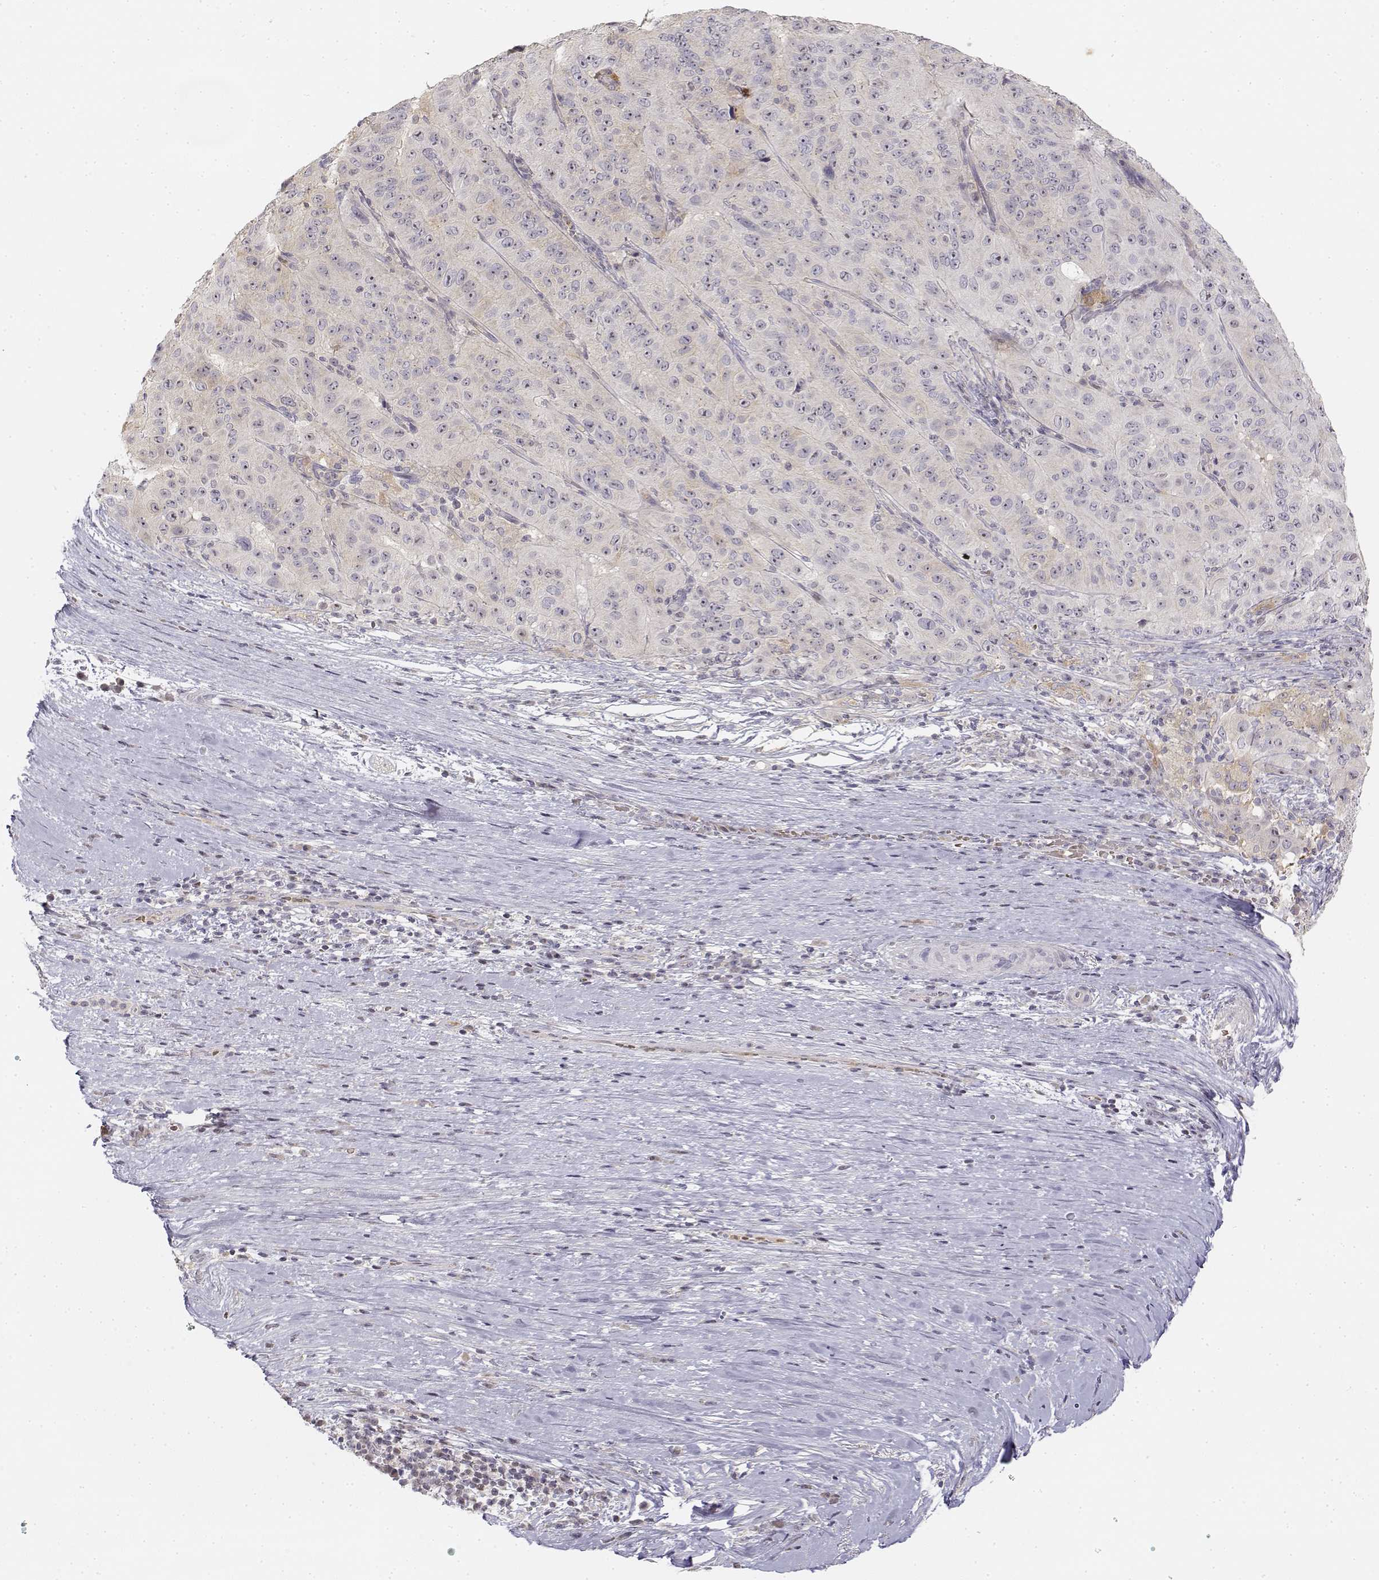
{"staining": {"intensity": "negative", "quantity": "none", "location": "none"}, "tissue": "pancreatic cancer", "cell_type": "Tumor cells", "image_type": "cancer", "snomed": [{"axis": "morphology", "description": "Adenocarcinoma, NOS"}, {"axis": "topography", "description": "Pancreas"}], "caption": "Tumor cells are negative for protein expression in human pancreatic adenocarcinoma.", "gene": "GLIPR1L2", "patient": {"sex": "male", "age": 63}}